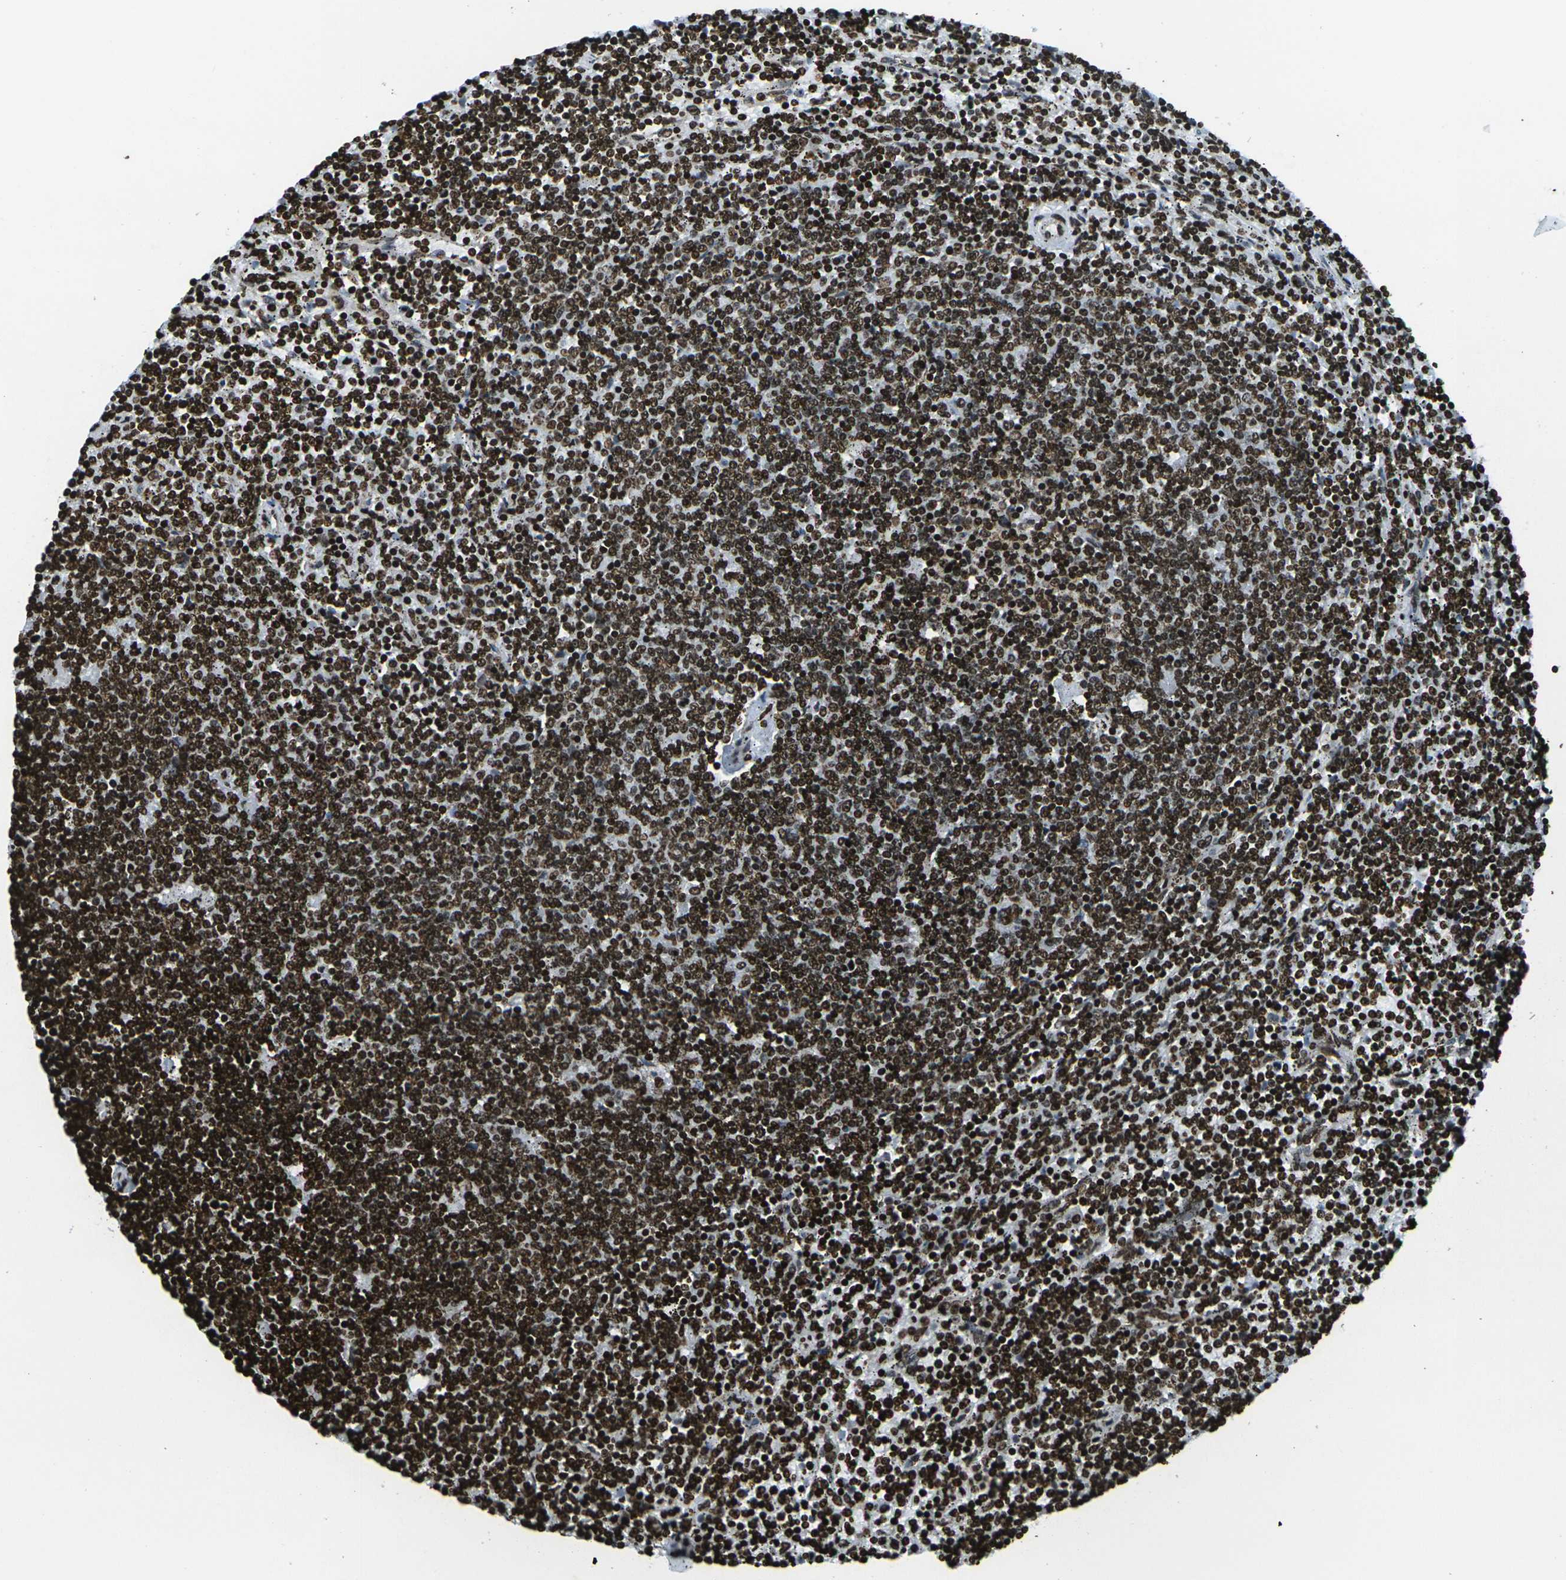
{"staining": {"intensity": "strong", "quantity": ">75%", "location": "nuclear"}, "tissue": "lymphoma", "cell_type": "Tumor cells", "image_type": "cancer", "snomed": [{"axis": "morphology", "description": "Malignant lymphoma, non-Hodgkin's type, Low grade"}, {"axis": "topography", "description": "Spleen"}], "caption": "IHC of lymphoma reveals high levels of strong nuclear expression in about >75% of tumor cells. The protein is stained brown, and the nuclei are stained in blue (DAB (3,3'-diaminobenzidine) IHC with brightfield microscopy, high magnification).", "gene": "H1-2", "patient": {"sex": "female", "age": 50}}